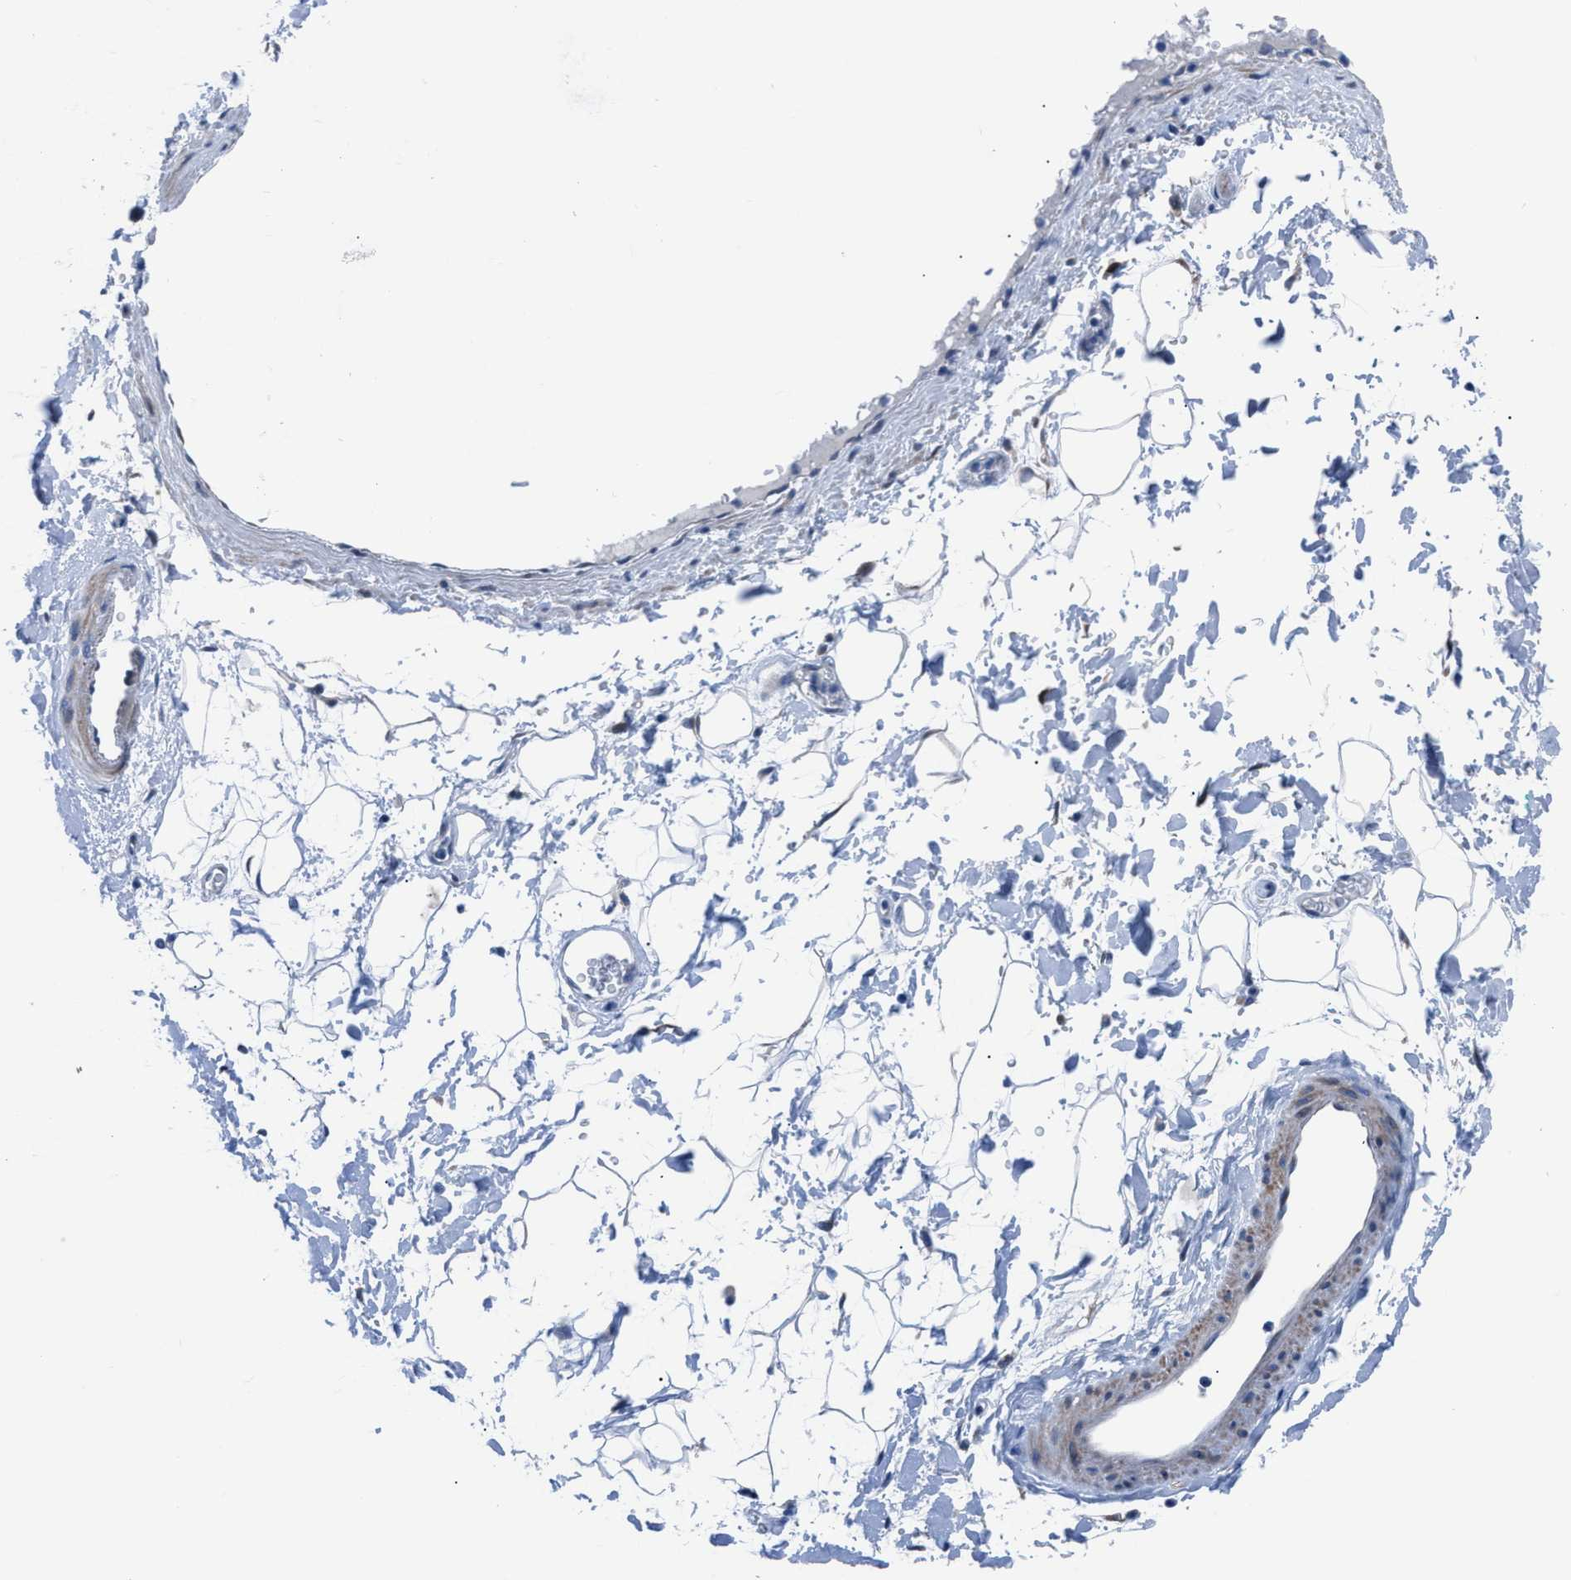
{"staining": {"intensity": "negative", "quantity": "none", "location": "none"}, "tissue": "adipose tissue", "cell_type": "Adipocytes", "image_type": "normal", "snomed": [{"axis": "morphology", "description": "Normal tissue, NOS"}, {"axis": "topography", "description": "Soft tissue"}], "caption": "The photomicrograph exhibits no staining of adipocytes in normal adipose tissue.", "gene": "UAP1", "patient": {"sex": "male", "age": 72}}